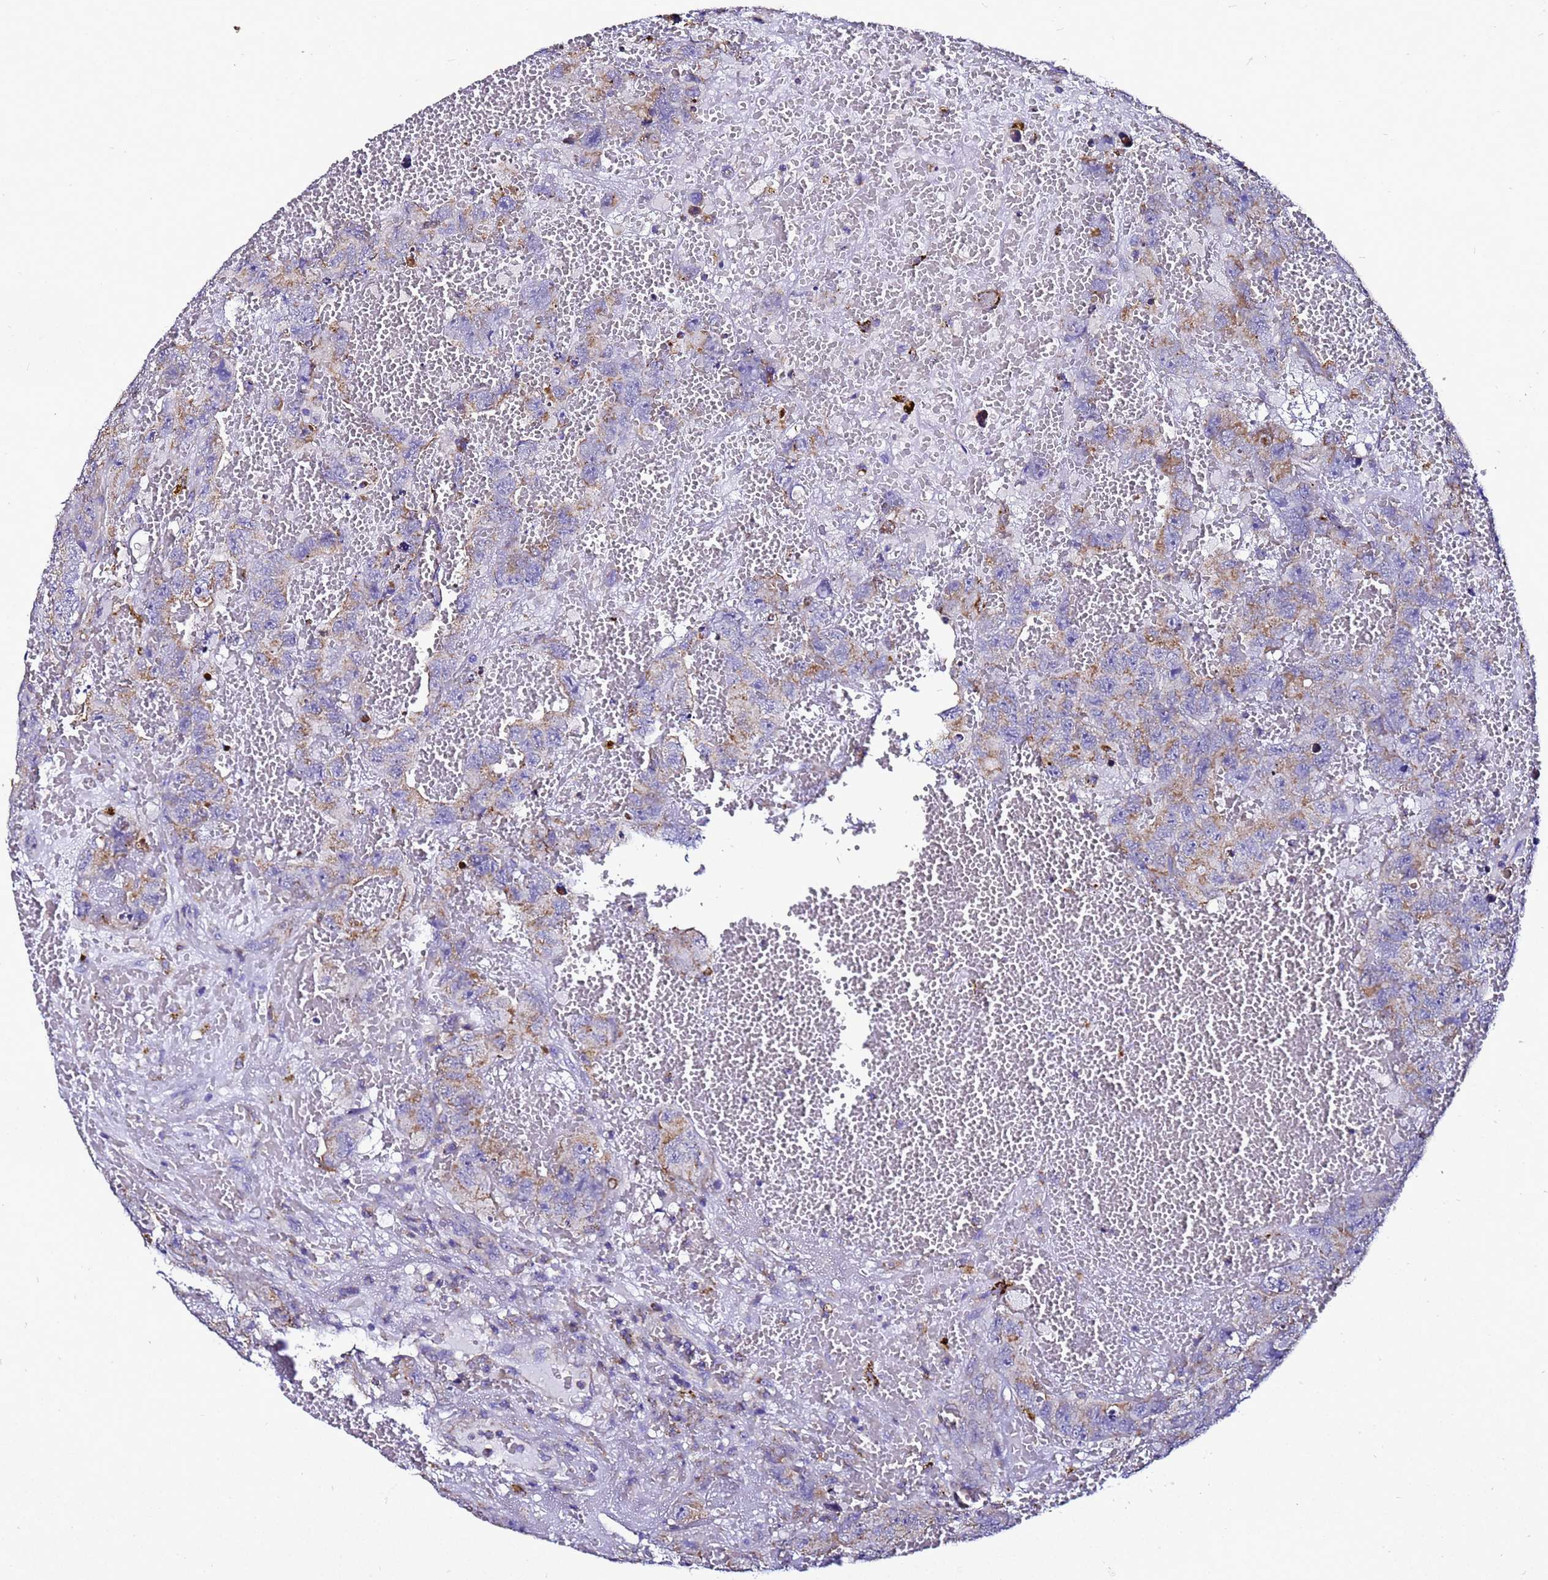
{"staining": {"intensity": "moderate", "quantity": "<25%", "location": "cytoplasmic/membranous"}, "tissue": "testis cancer", "cell_type": "Tumor cells", "image_type": "cancer", "snomed": [{"axis": "morphology", "description": "Carcinoma, Embryonal, NOS"}, {"axis": "topography", "description": "Testis"}], "caption": "The histopathology image exhibits staining of testis cancer, revealing moderate cytoplasmic/membranous protein staining (brown color) within tumor cells.", "gene": "HIGD2A", "patient": {"sex": "male", "age": 45}}